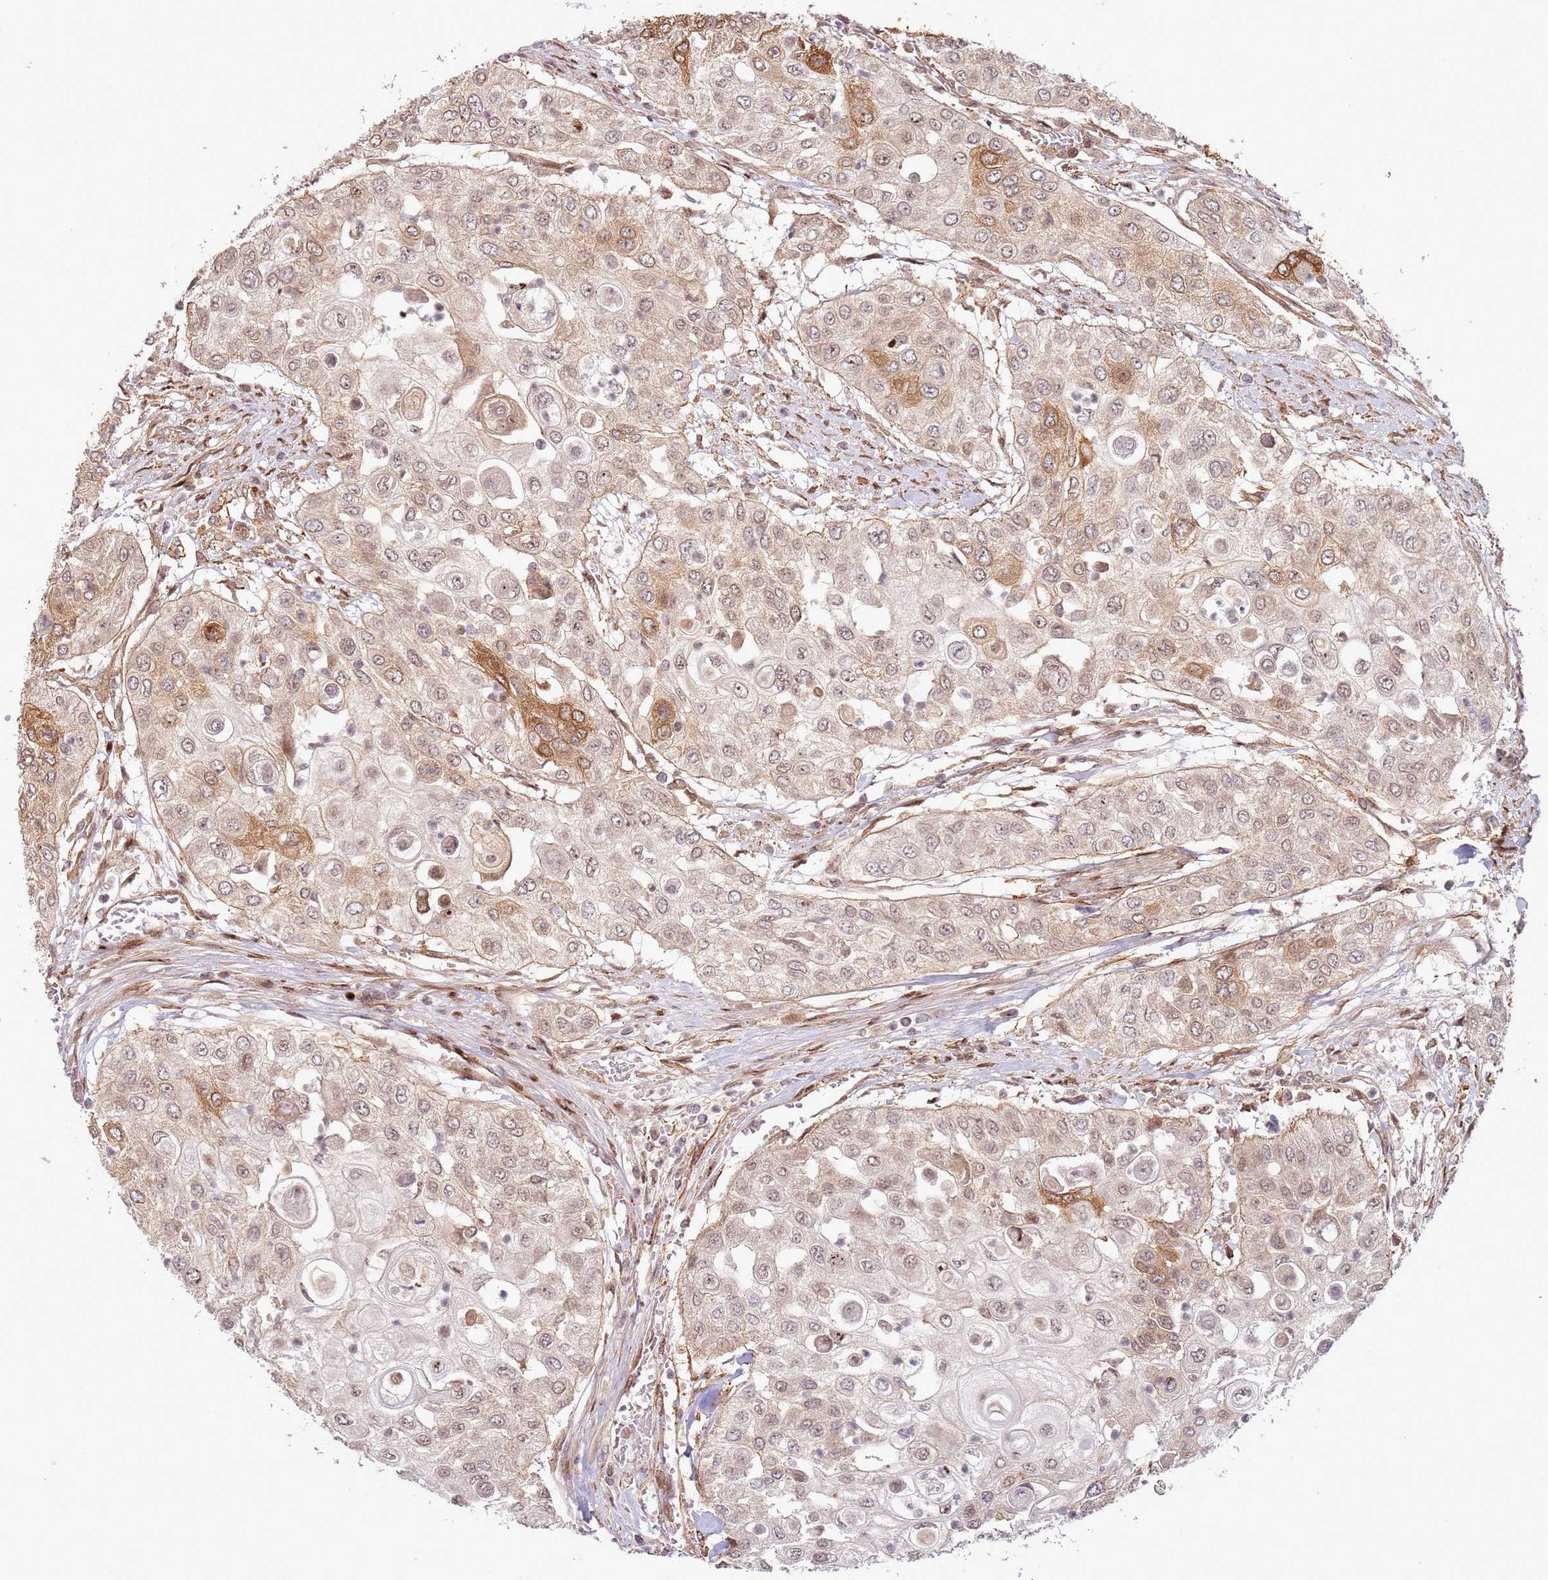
{"staining": {"intensity": "moderate", "quantity": "<25%", "location": "cytoplasmic/membranous"}, "tissue": "urothelial cancer", "cell_type": "Tumor cells", "image_type": "cancer", "snomed": [{"axis": "morphology", "description": "Urothelial carcinoma, High grade"}, {"axis": "topography", "description": "Urinary bladder"}], "caption": "IHC of human urothelial cancer displays low levels of moderate cytoplasmic/membranous staining in about <25% of tumor cells.", "gene": "TMEM233", "patient": {"sex": "female", "age": 79}}